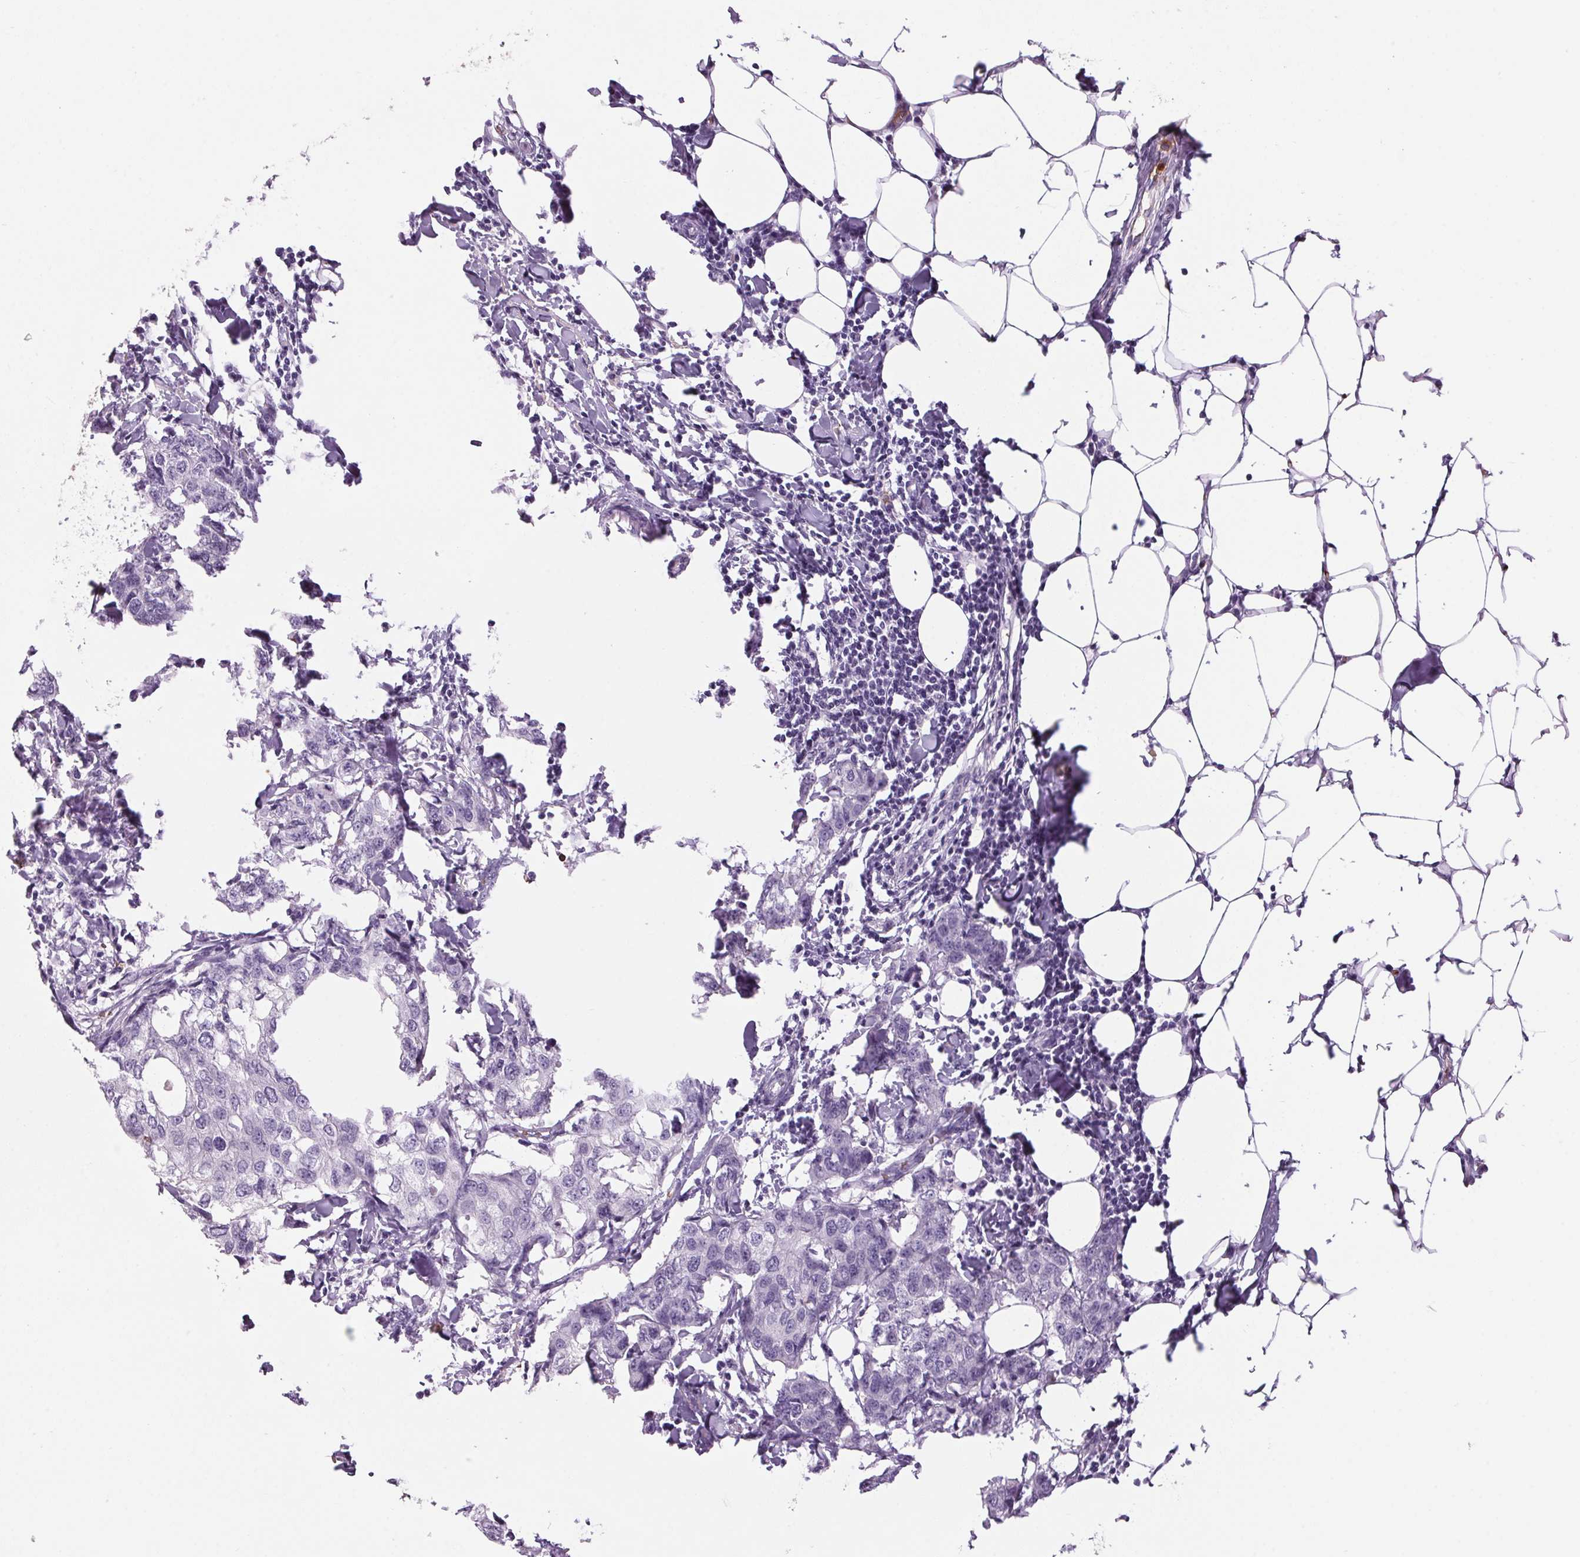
{"staining": {"intensity": "negative", "quantity": "none", "location": "none"}, "tissue": "breast cancer", "cell_type": "Tumor cells", "image_type": "cancer", "snomed": [{"axis": "morphology", "description": "Duct carcinoma"}, {"axis": "topography", "description": "Breast"}], "caption": "The immunohistochemistry (IHC) photomicrograph has no significant positivity in tumor cells of breast infiltrating ductal carcinoma tissue.", "gene": "HBQ1", "patient": {"sex": "female", "age": 27}}